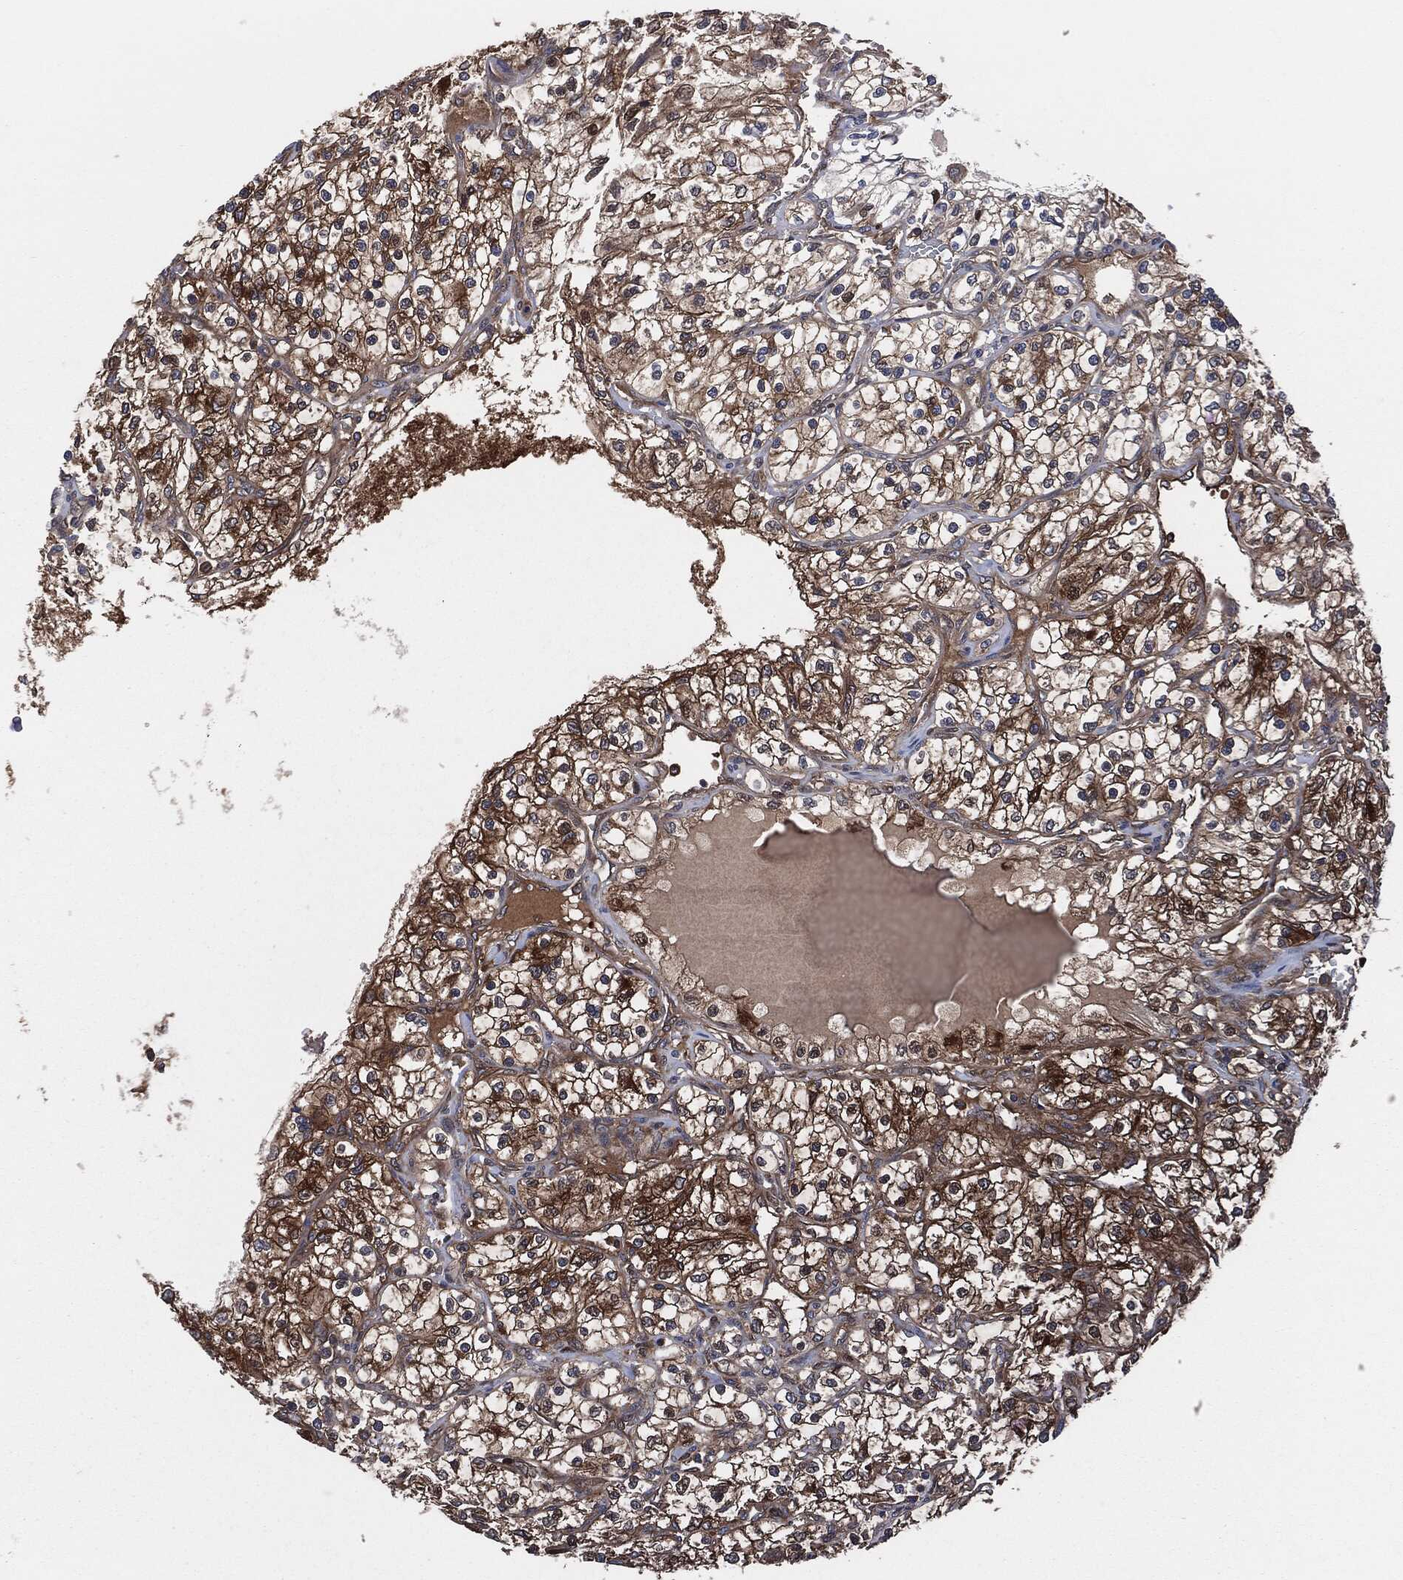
{"staining": {"intensity": "strong", "quantity": "25%-75%", "location": "cytoplasmic/membranous"}, "tissue": "renal cancer", "cell_type": "Tumor cells", "image_type": "cancer", "snomed": [{"axis": "morphology", "description": "Adenocarcinoma, NOS"}, {"axis": "topography", "description": "Kidney"}], "caption": "Immunohistochemistry (DAB) staining of human renal cancer (adenocarcinoma) demonstrates strong cytoplasmic/membranous protein expression in approximately 25%-75% of tumor cells. (IHC, brightfield microscopy, high magnification).", "gene": "XPNPEP1", "patient": {"sex": "female", "age": 69}}